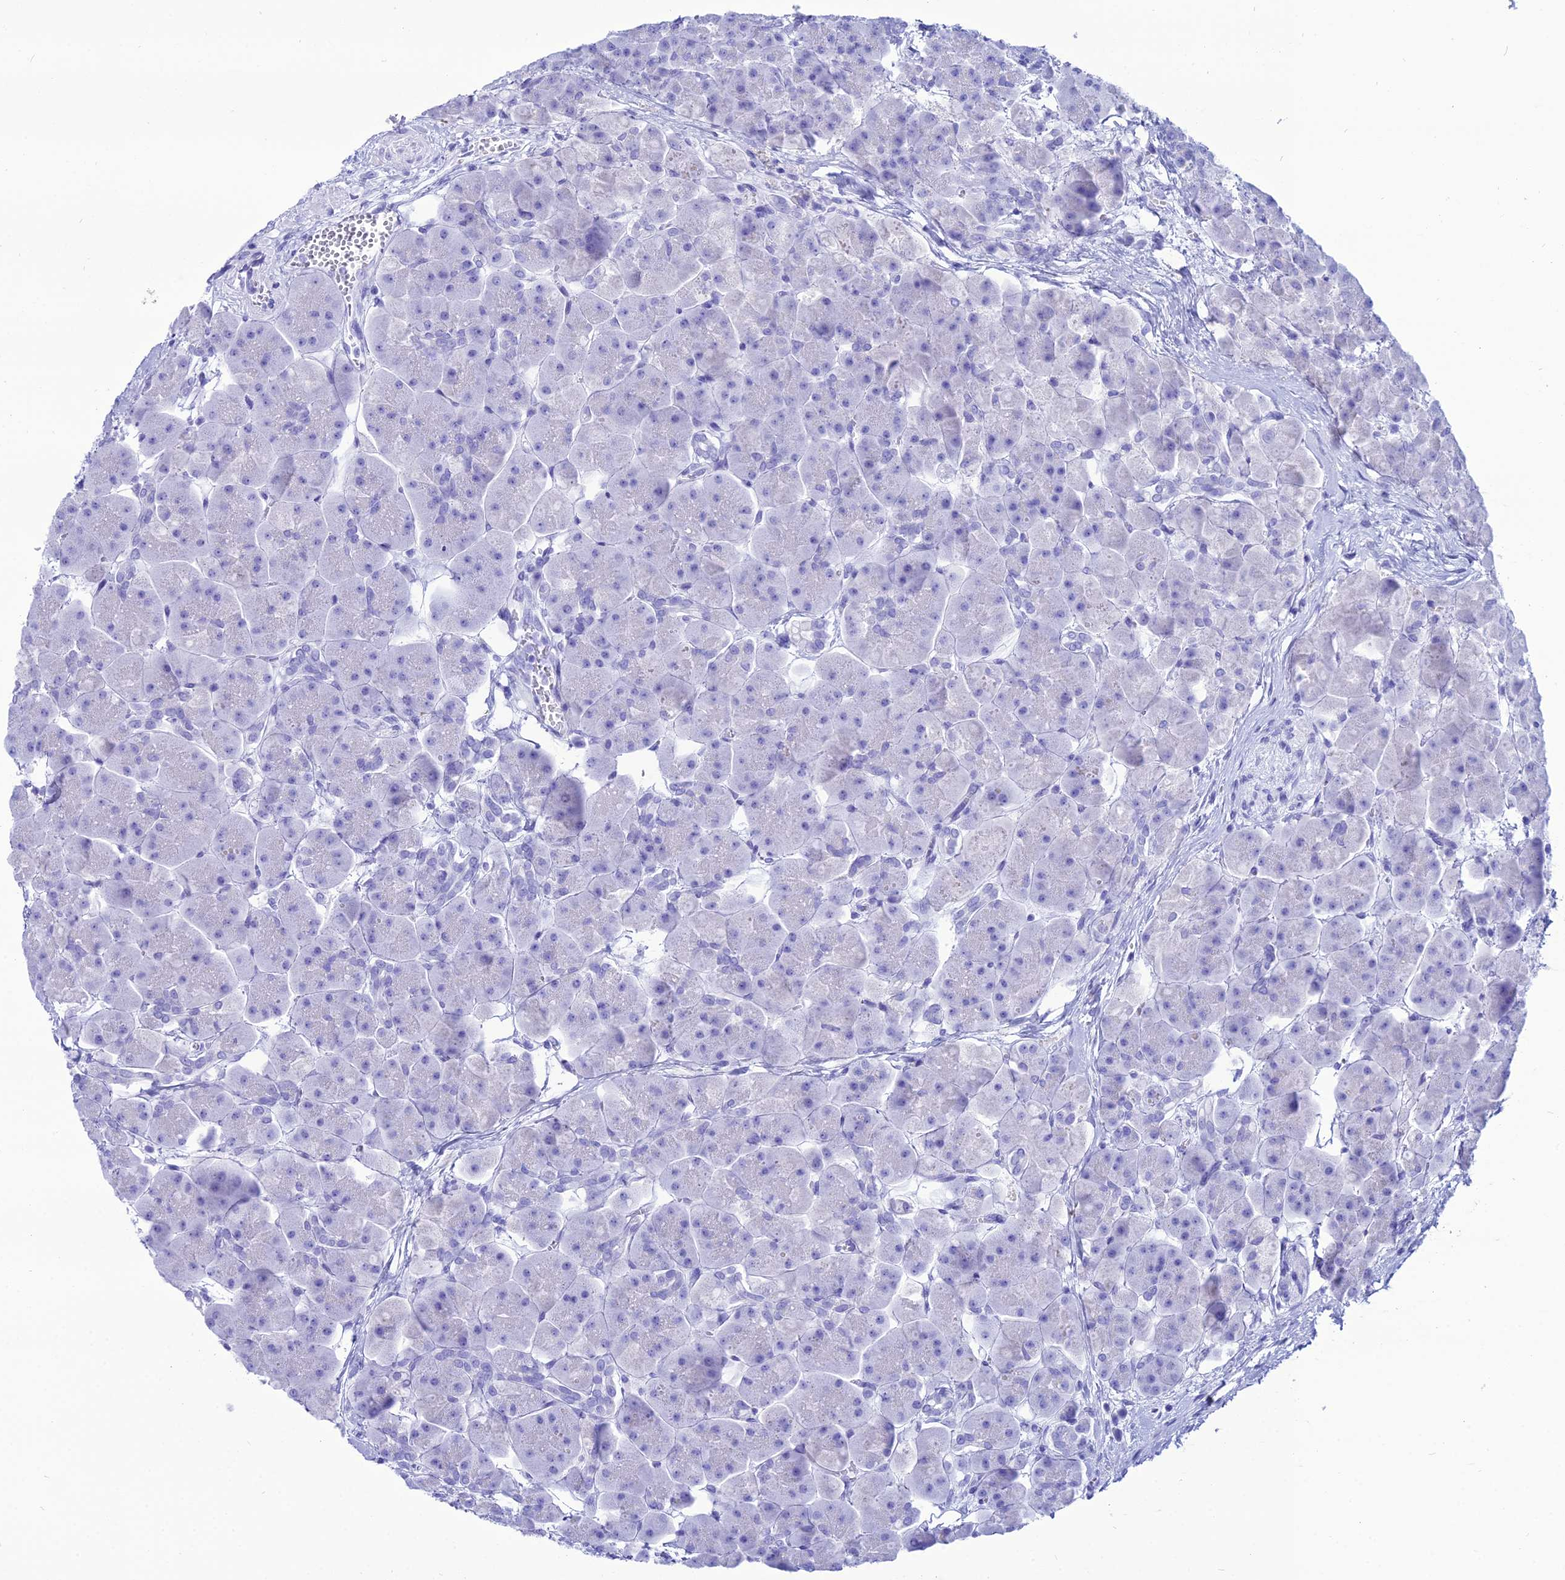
{"staining": {"intensity": "negative", "quantity": "none", "location": "none"}, "tissue": "pancreas", "cell_type": "Exocrine glandular cells", "image_type": "normal", "snomed": [{"axis": "morphology", "description": "Normal tissue, NOS"}, {"axis": "topography", "description": "Pancreas"}], "caption": "This is a micrograph of IHC staining of benign pancreas, which shows no staining in exocrine glandular cells.", "gene": "PNMA5", "patient": {"sex": "male", "age": 66}}